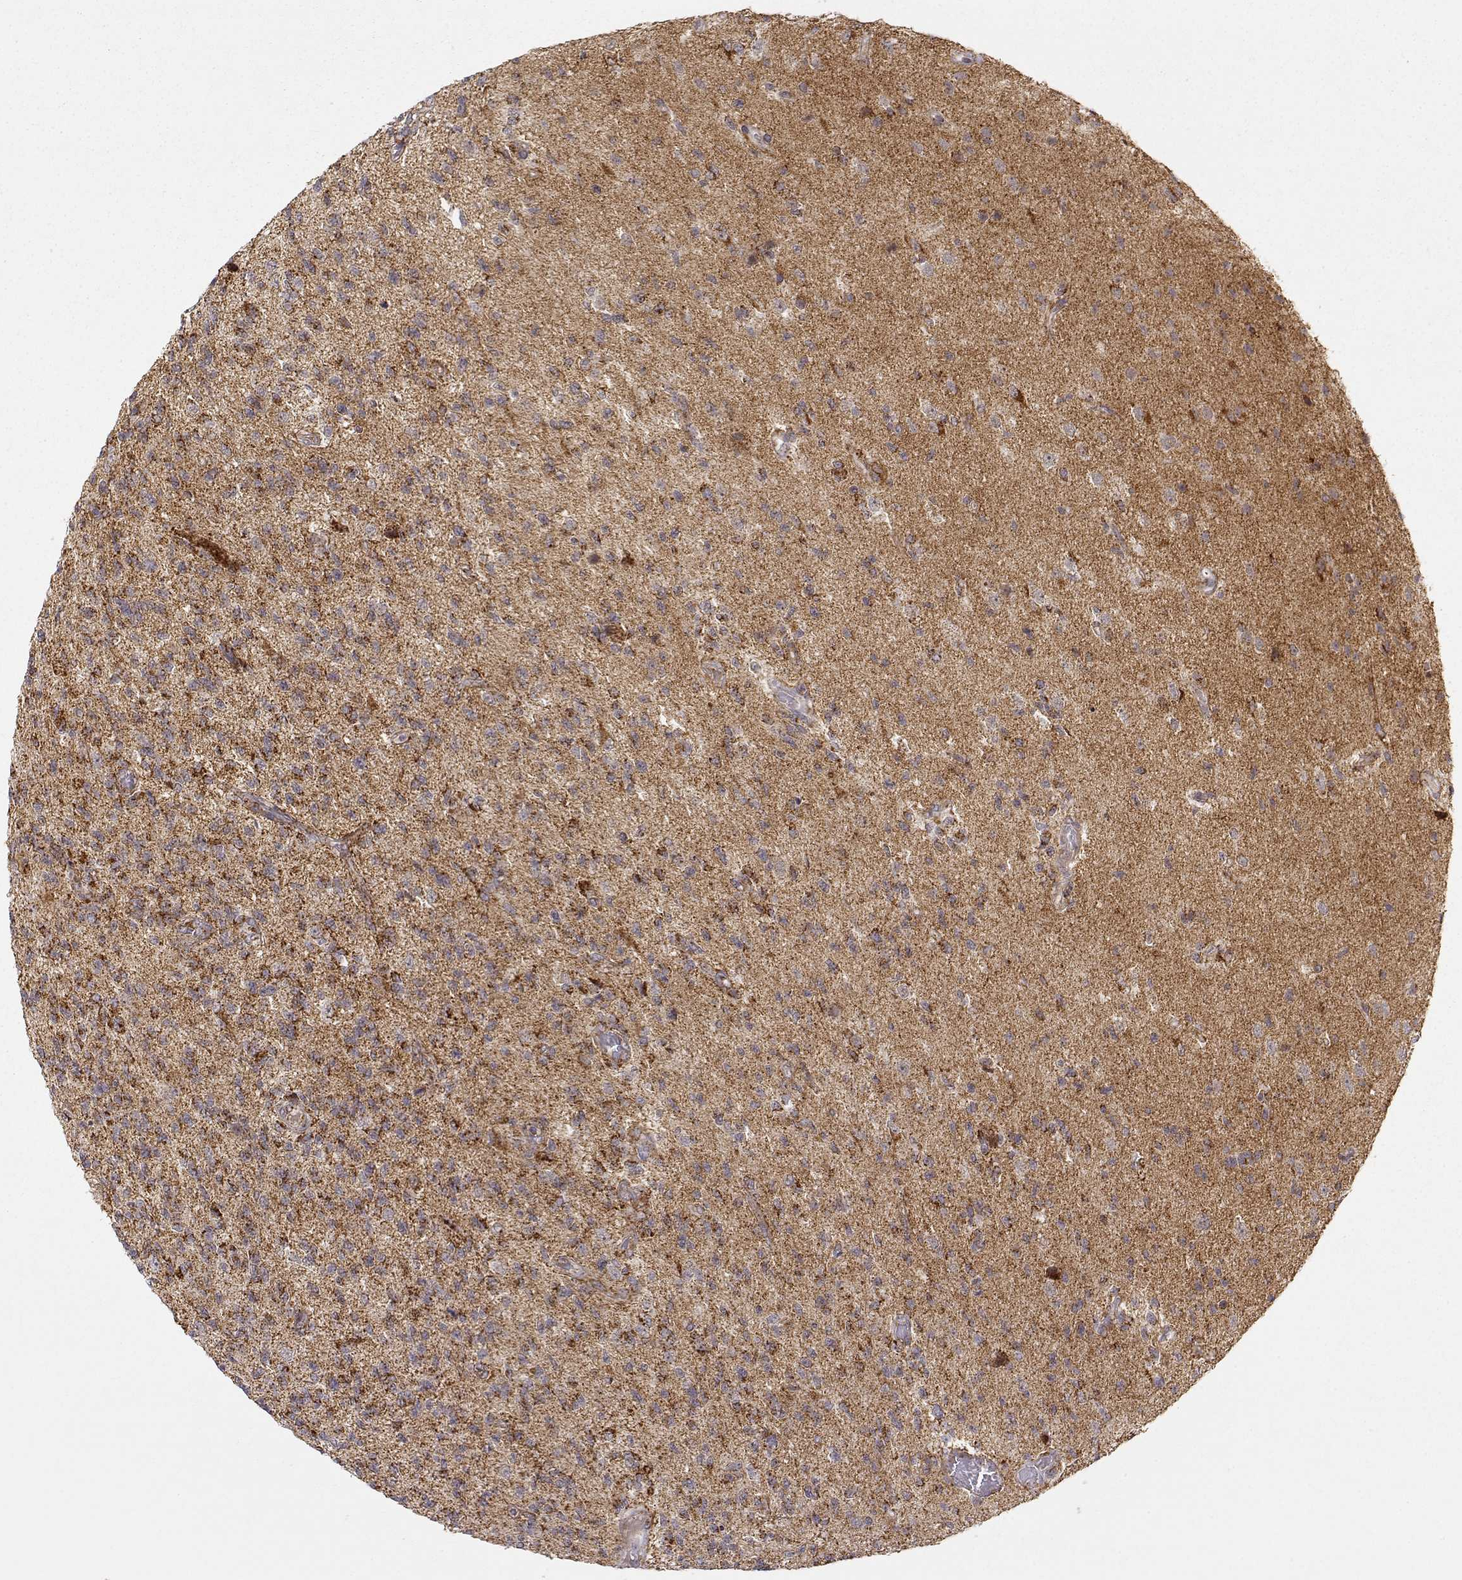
{"staining": {"intensity": "strong", "quantity": "25%-75%", "location": "cytoplasmic/membranous"}, "tissue": "glioma", "cell_type": "Tumor cells", "image_type": "cancer", "snomed": [{"axis": "morphology", "description": "Glioma, malignant, High grade"}, {"axis": "topography", "description": "Brain"}], "caption": "Glioma was stained to show a protein in brown. There is high levels of strong cytoplasmic/membranous positivity in approximately 25%-75% of tumor cells.", "gene": "EXOG", "patient": {"sex": "male", "age": 56}}